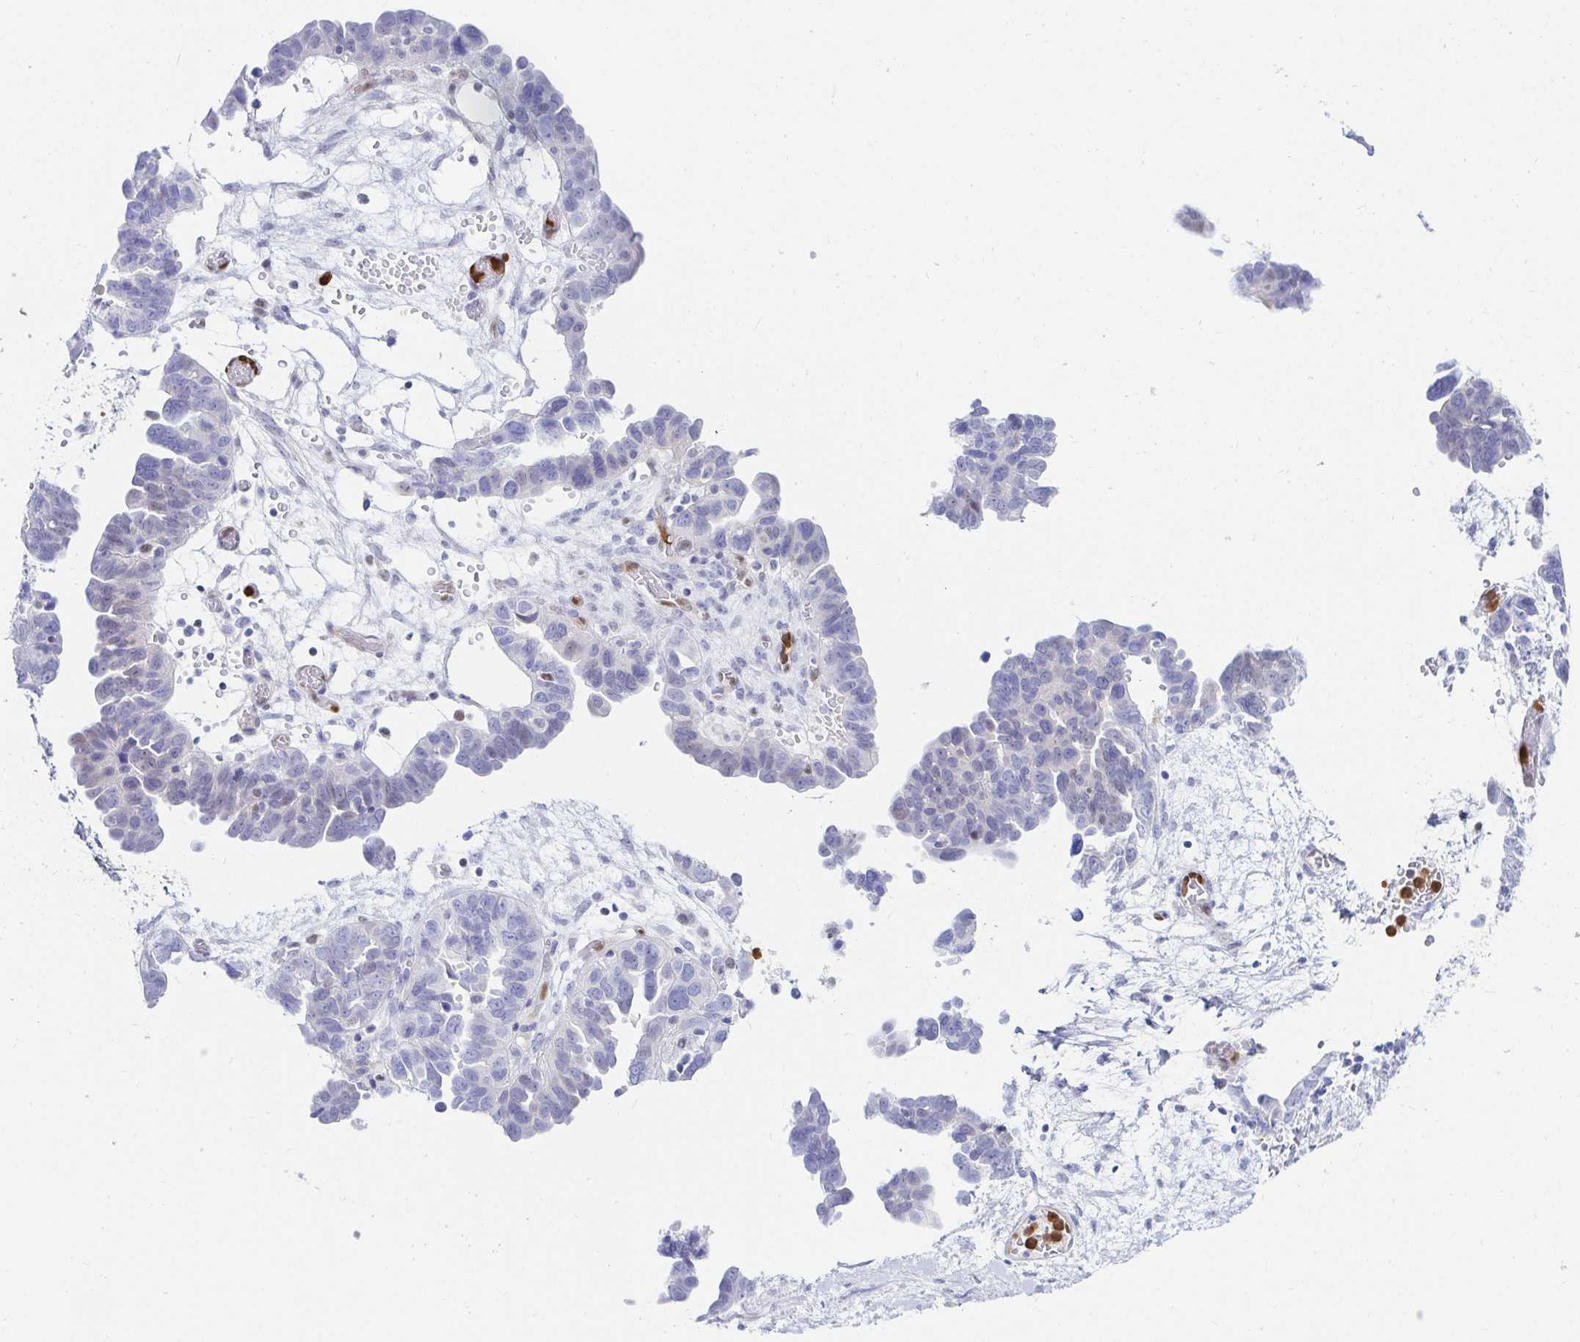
{"staining": {"intensity": "negative", "quantity": "none", "location": "none"}, "tissue": "ovarian cancer", "cell_type": "Tumor cells", "image_type": "cancer", "snomed": [{"axis": "morphology", "description": "Cystadenocarcinoma, serous, NOS"}, {"axis": "topography", "description": "Ovary"}], "caption": "A photomicrograph of human serous cystadenocarcinoma (ovarian) is negative for staining in tumor cells. Nuclei are stained in blue.", "gene": "HINFP", "patient": {"sex": "female", "age": 64}}